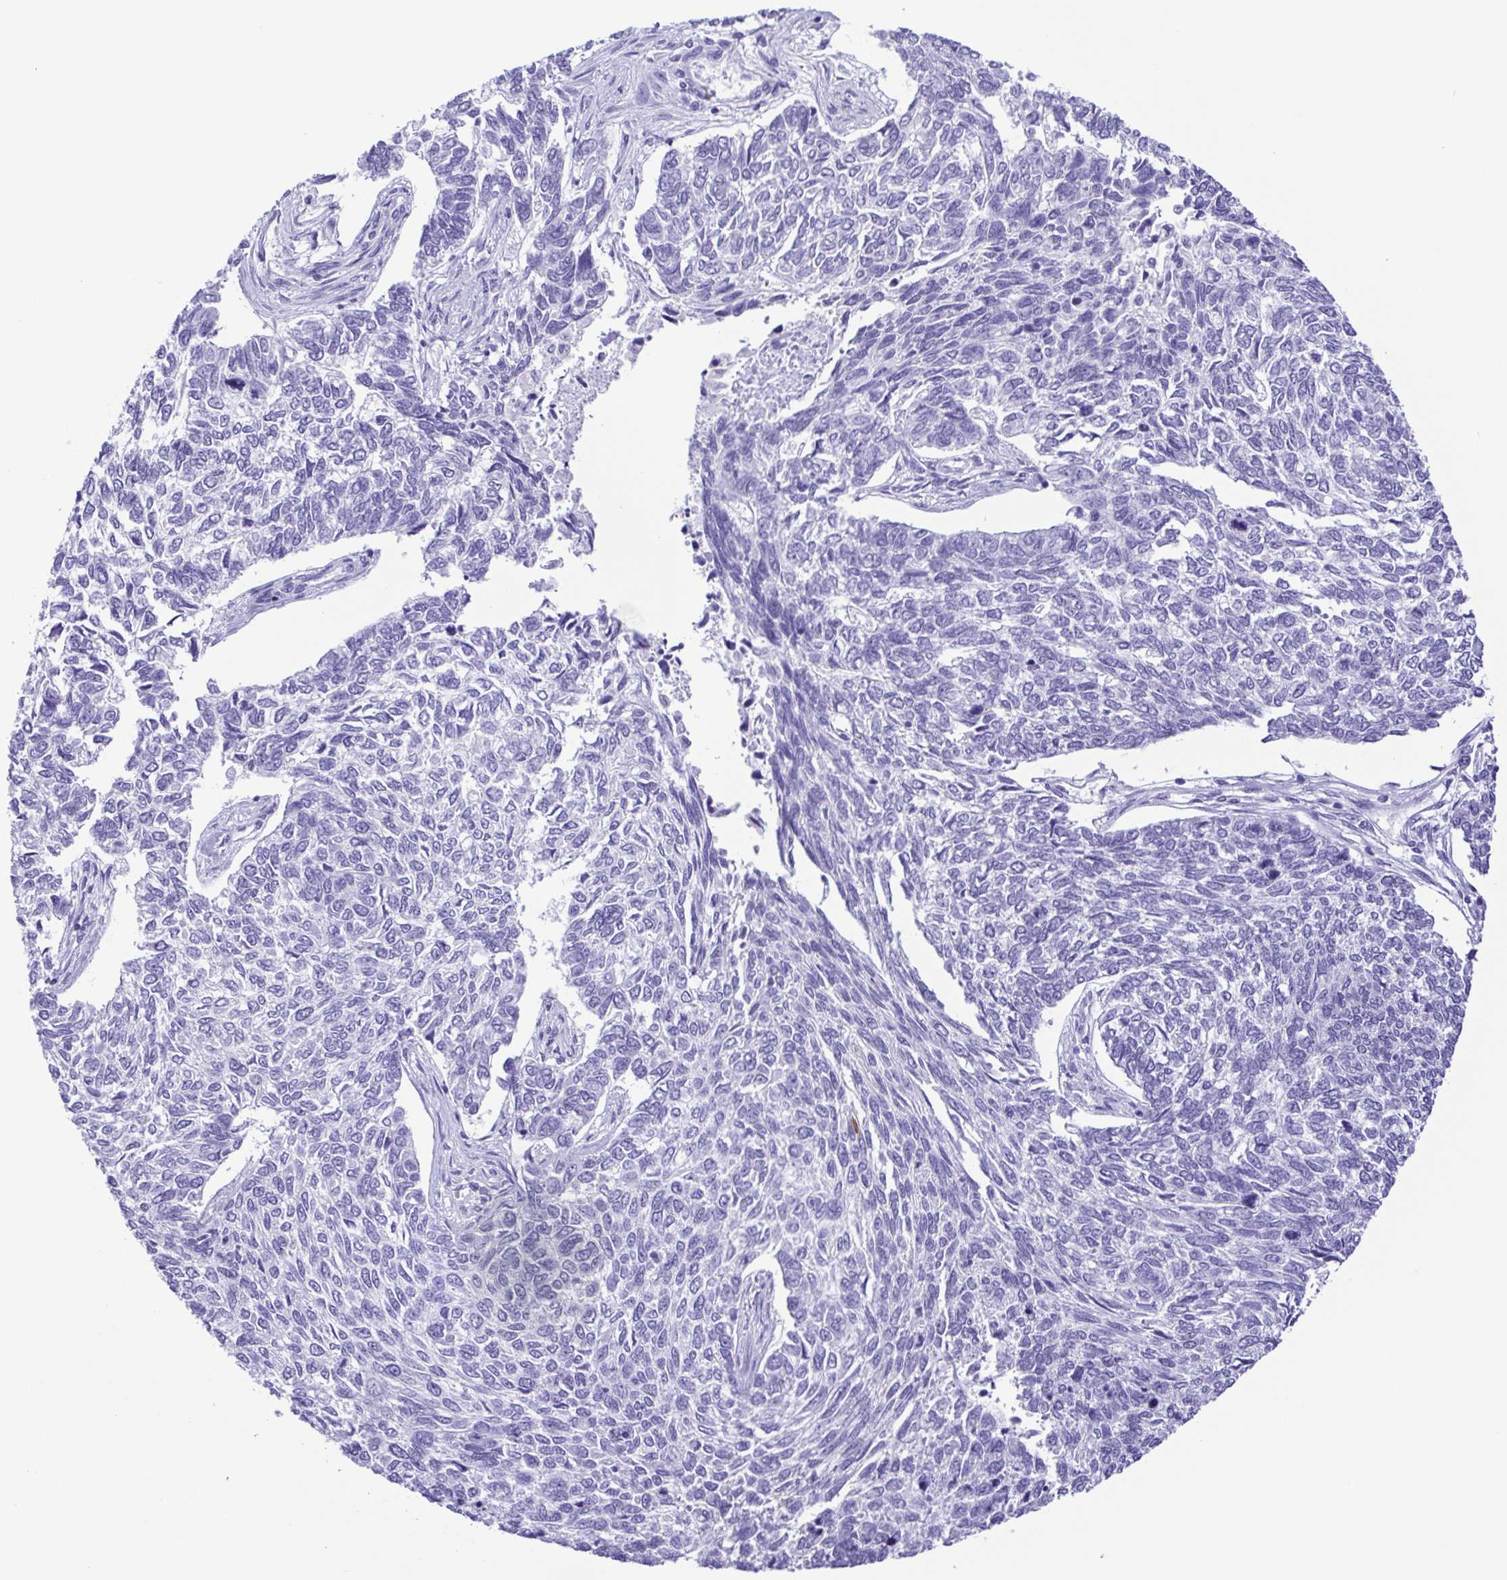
{"staining": {"intensity": "negative", "quantity": "none", "location": "none"}, "tissue": "skin cancer", "cell_type": "Tumor cells", "image_type": "cancer", "snomed": [{"axis": "morphology", "description": "Basal cell carcinoma"}, {"axis": "topography", "description": "Skin"}], "caption": "This is an IHC micrograph of human basal cell carcinoma (skin). There is no staining in tumor cells.", "gene": "CASP14", "patient": {"sex": "female", "age": 65}}